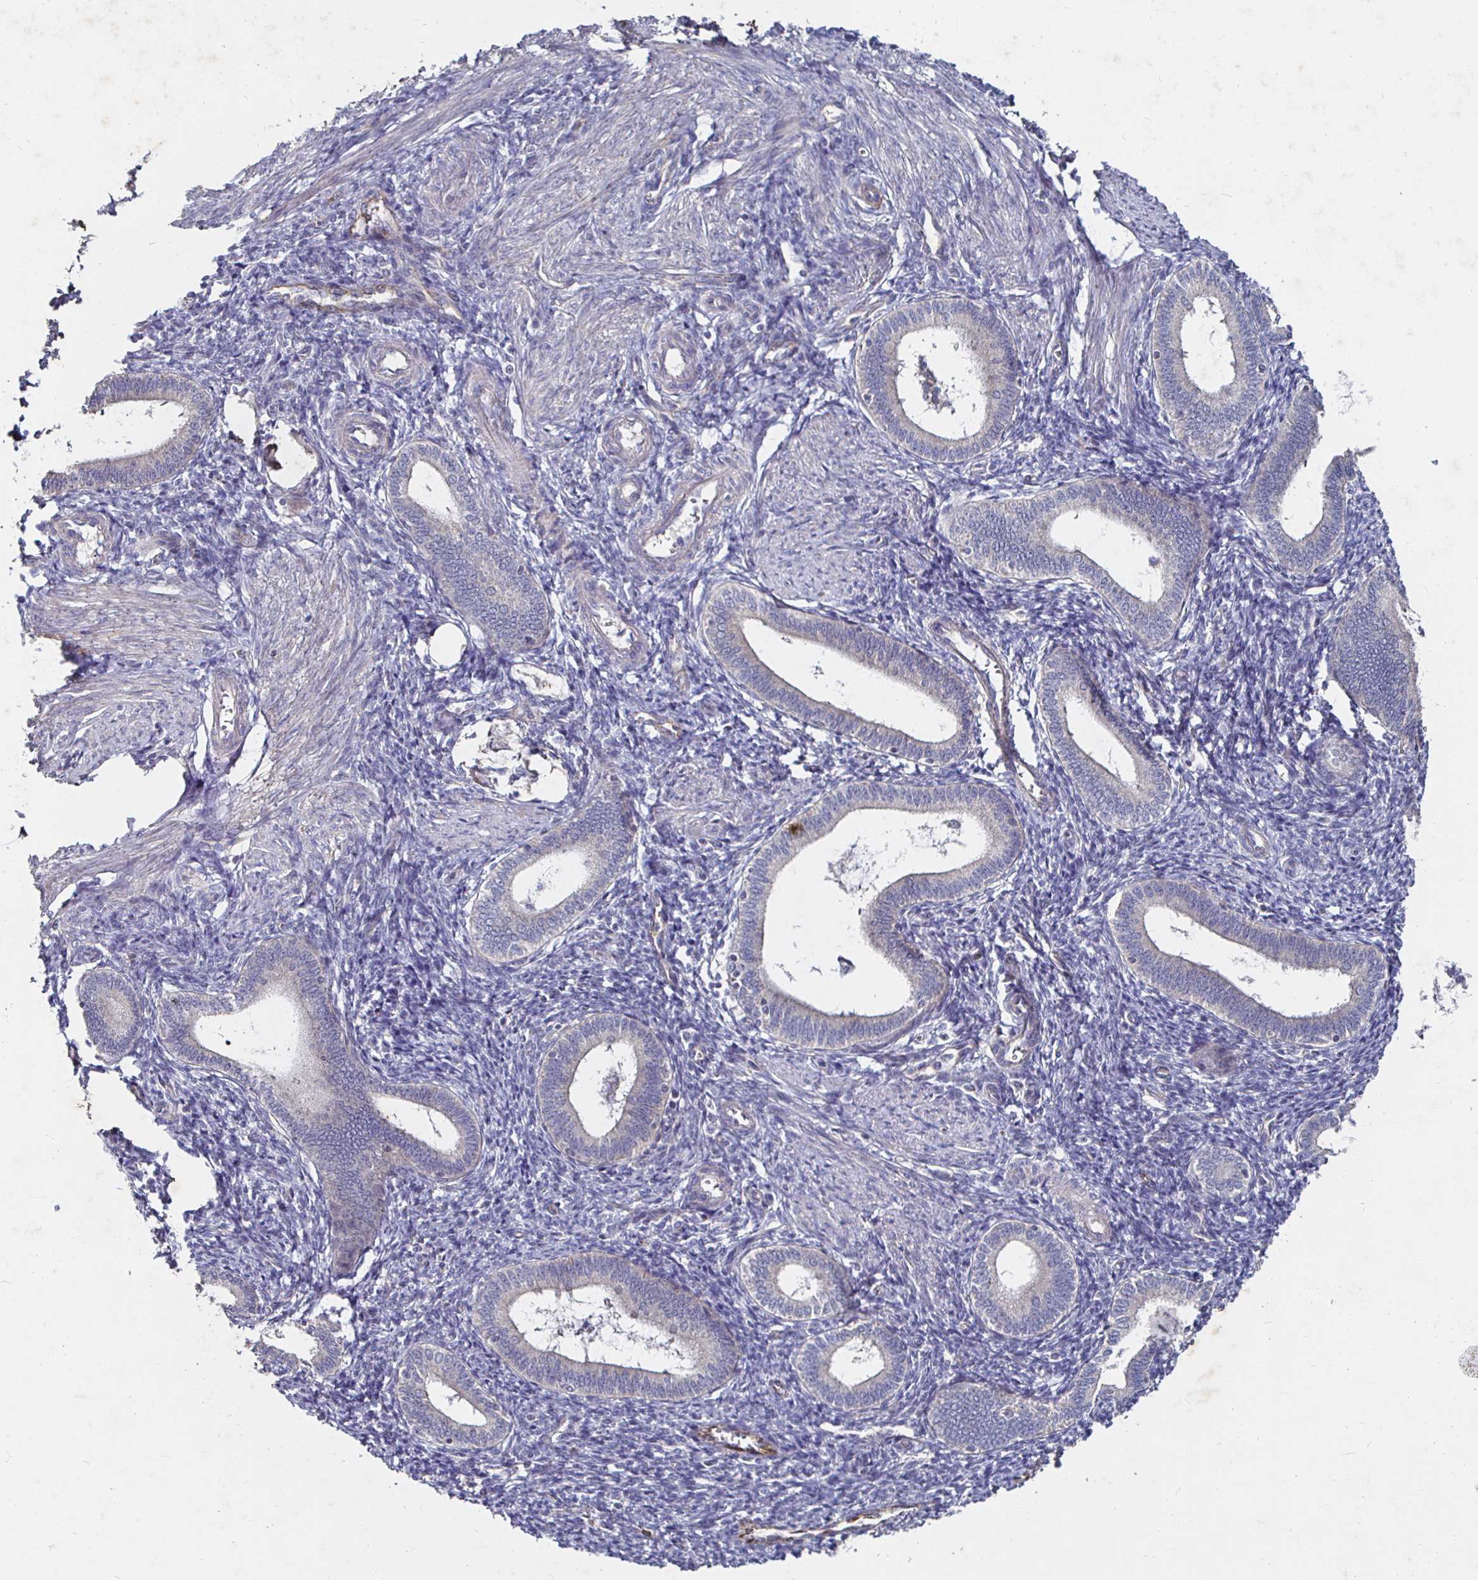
{"staining": {"intensity": "negative", "quantity": "none", "location": "none"}, "tissue": "endometrium", "cell_type": "Cells in endometrial stroma", "image_type": "normal", "snomed": [{"axis": "morphology", "description": "Normal tissue, NOS"}, {"axis": "topography", "description": "Endometrium"}], "caption": "DAB (3,3'-diaminobenzidine) immunohistochemical staining of benign human endometrium shows no significant positivity in cells in endometrial stroma. (DAB IHC with hematoxylin counter stain).", "gene": "NRSN1", "patient": {"sex": "female", "age": 41}}